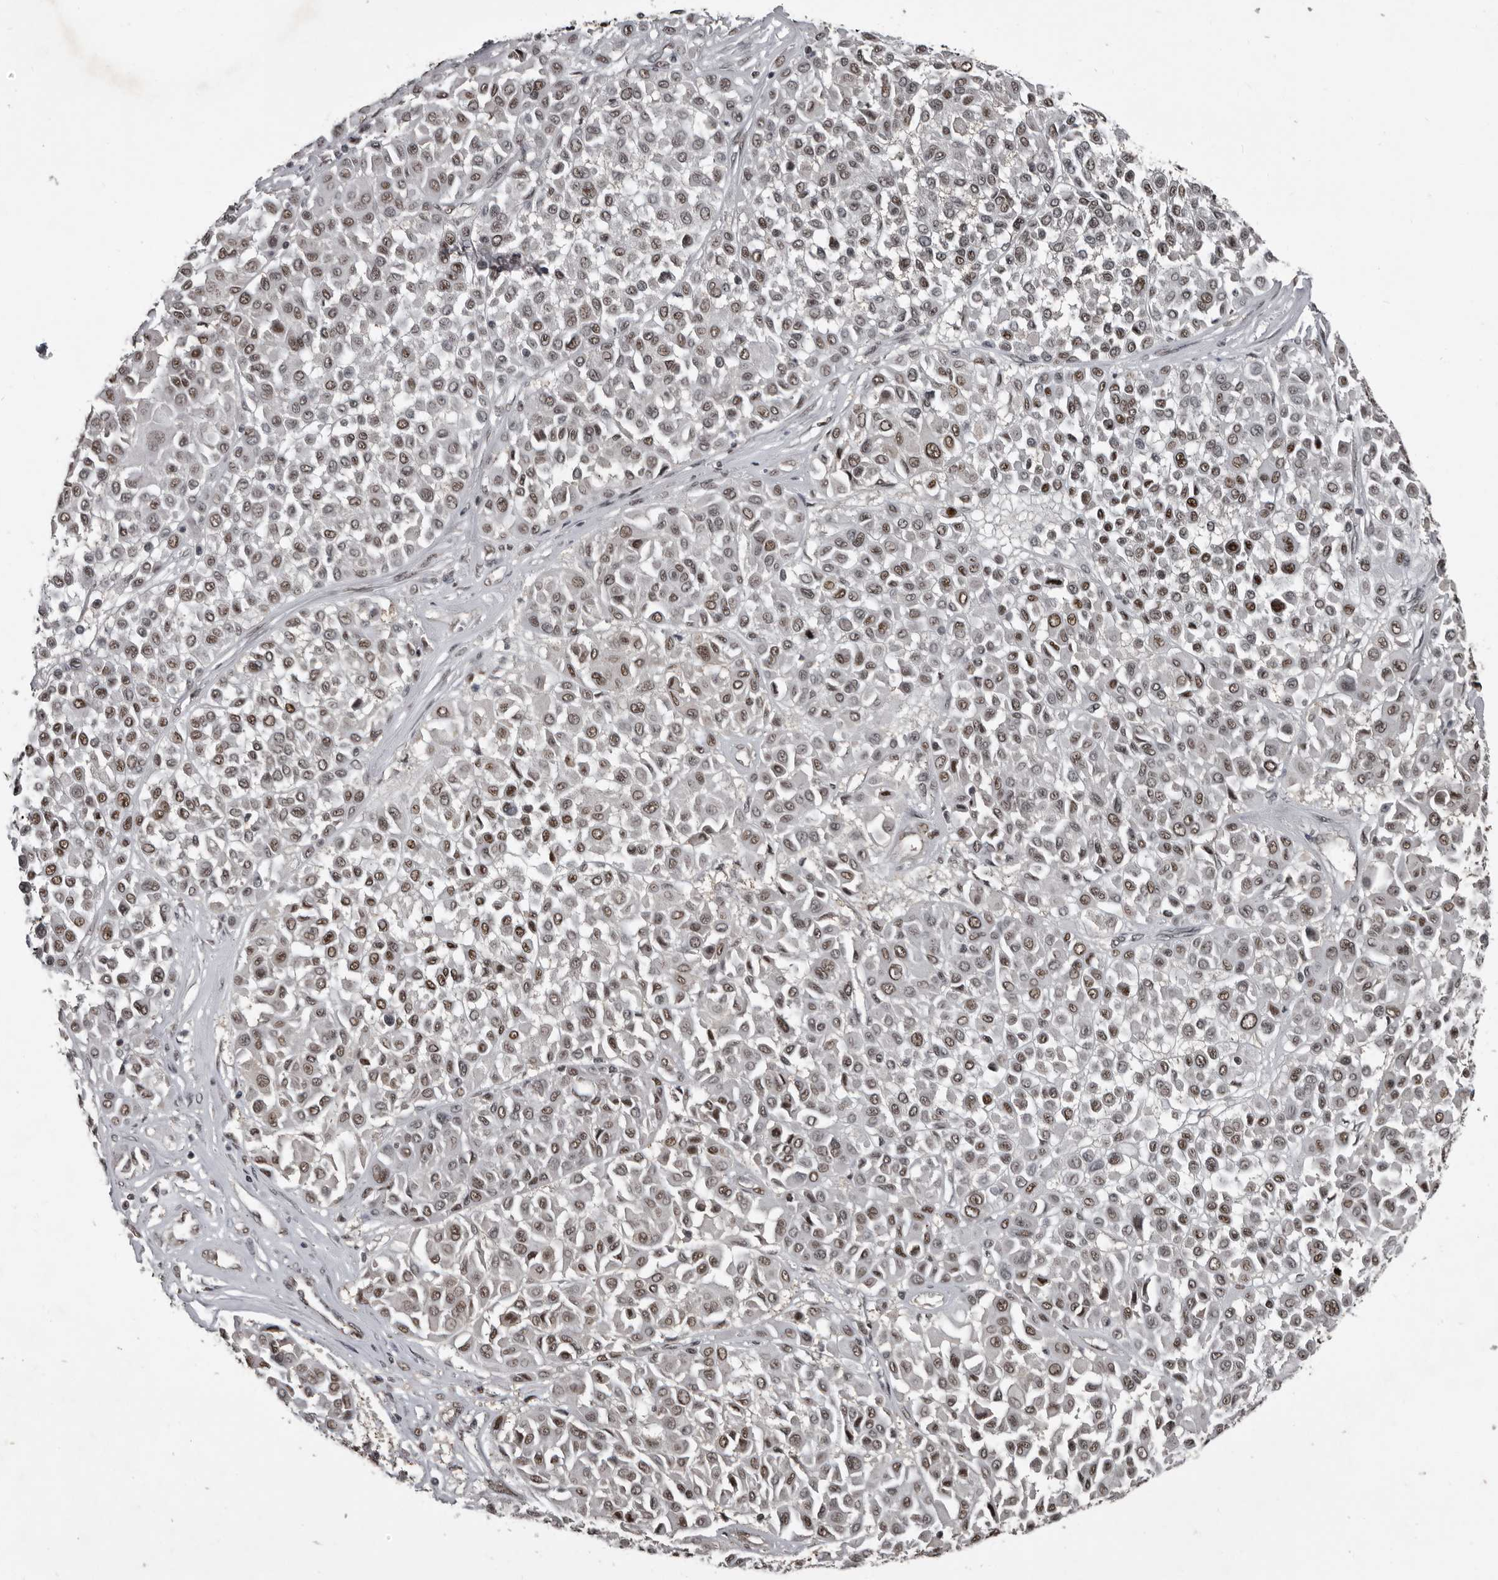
{"staining": {"intensity": "moderate", "quantity": ">75%", "location": "nuclear"}, "tissue": "melanoma", "cell_type": "Tumor cells", "image_type": "cancer", "snomed": [{"axis": "morphology", "description": "Malignant melanoma, Metastatic site"}, {"axis": "topography", "description": "Soft tissue"}], "caption": "High-power microscopy captured an immunohistochemistry micrograph of malignant melanoma (metastatic site), revealing moderate nuclear positivity in approximately >75% of tumor cells.", "gene": "CHD1L", "patient": {"sex": "male", "age": 41}}